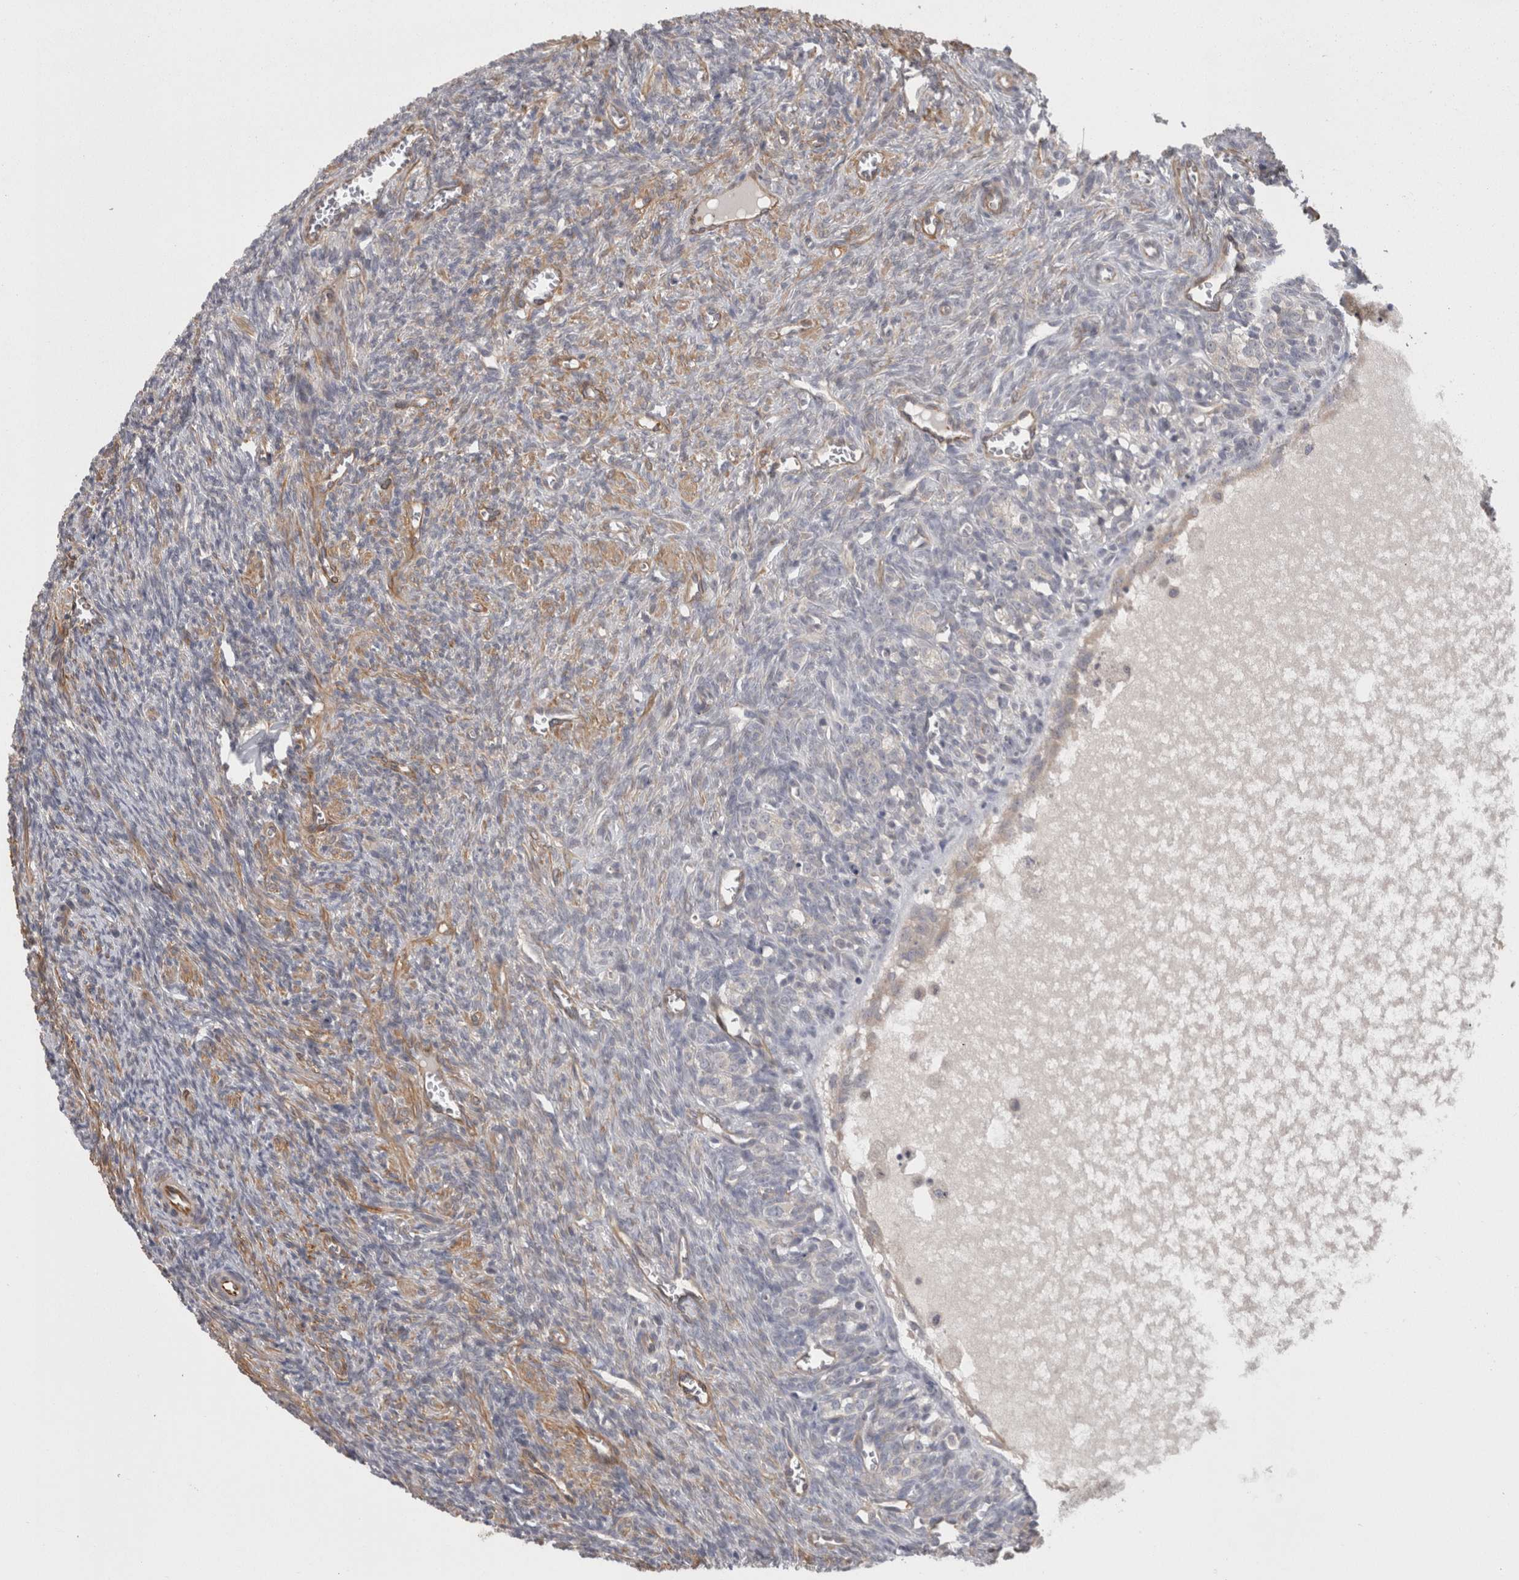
{"staining": {"intensity": "moderate", "quantity": "25%-75%", "location": "cytoplasmic/membranous"}, "tissue": "ovary", "cell_type": "Ovarian stroma cells", "image_type": "normal", "snomed": [{"axis": "morphology", "description": "Normal tissue, NOS"}, {"axis": "topography", "description": "Ovary"}], "caption": "Ovary stained for a protein (brown) reveals moderate cytoplasmic/membranous positive expression in about 25%-75% of ovarian stroma cells.", "gene": "RMDN1", "patient": {"sex": "female", "age": 27}}